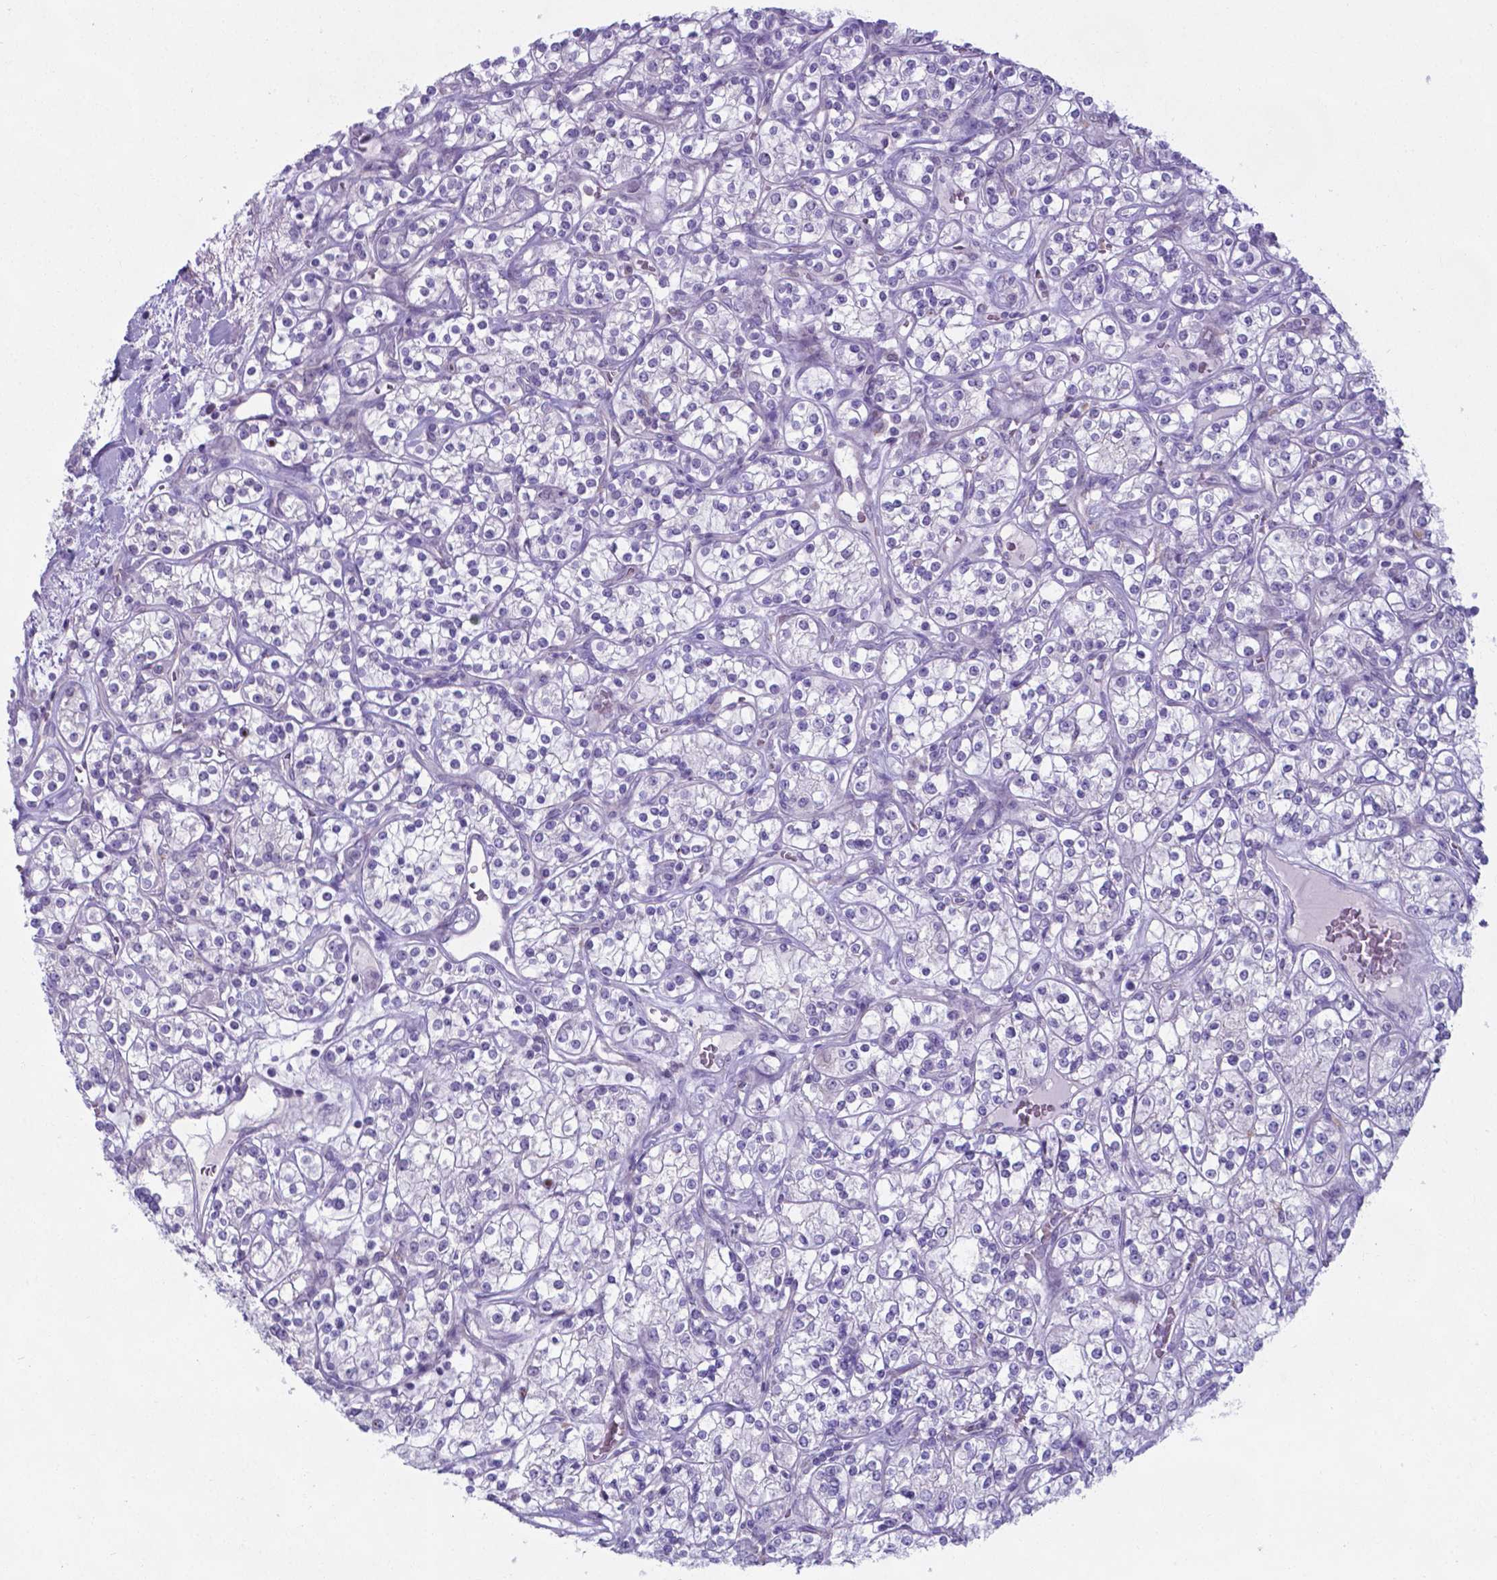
{"staining": {"intensity": "negative", "quantity": "none", "location": "none"}, "tissue": "renal cancer", "cell_type": "Tumor cells", "image_type": "cancer", "snomed": [{"axis": "morphology", "description": "Adenocarcinoma, NOS"}, {"axis": "topography", "description": "Kidney"}], "caption": "A high-resolution histopathology image shows IHC staining of renal adenocarcinoma, which displays no significant expression in tumor cells.", "gene": "AP5B1", "patient": {"sex": "male", "age": 77}}